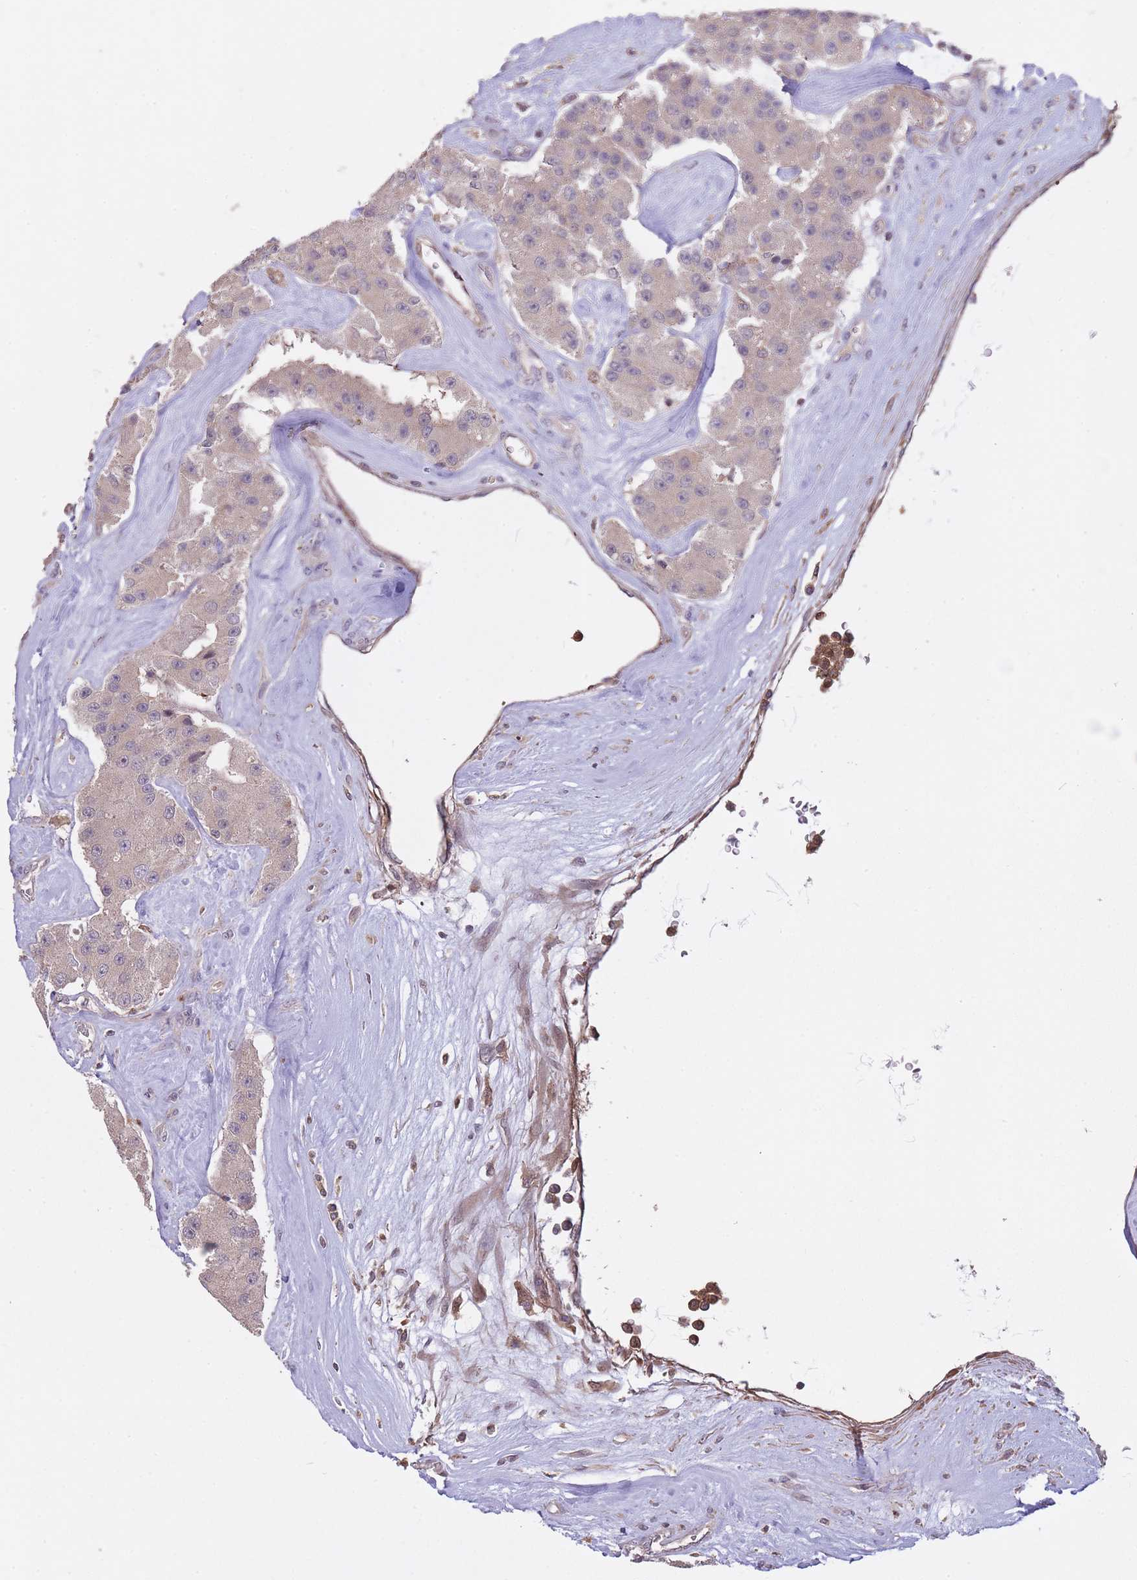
{"staining": {"intensity": "weak", "quantity": "<25%", "location": "cytoplasmic/membranous"}, "tissue": "carcinoid", "cell_type": "Tumor cells", "image_type": "cancer", "snomed": [{"axis": "morphology", "description": "Carcinoid, malignant, NOS"}, {"axis": "topography", "description": "Pancreas"}], "caption": "DAB immunohistochemical staining of carcinoid shows no significant staining in tumor cells.", "gene": "ZNF304", "patient": {"sex": "male", "age": 41}}